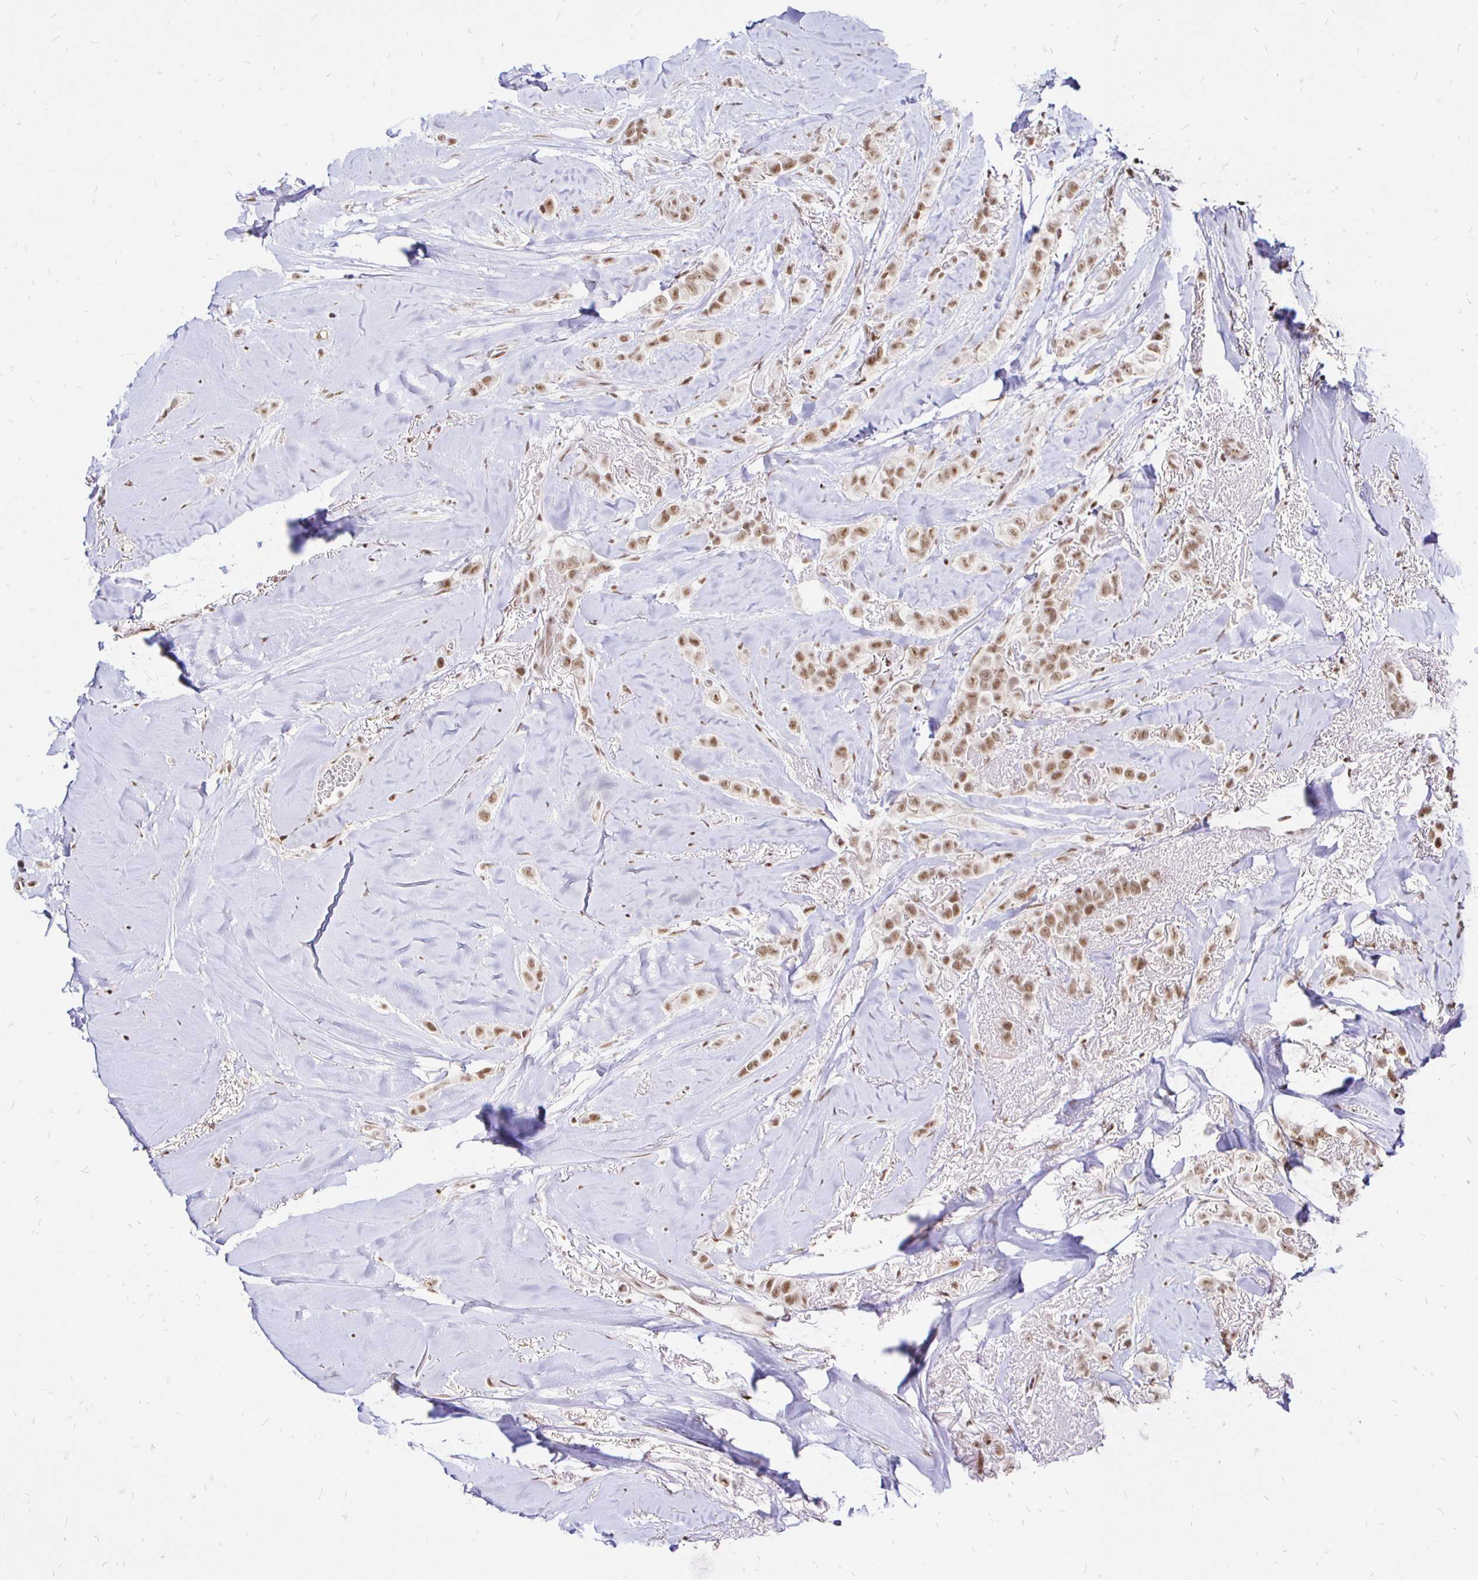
{"staining": {"intensity": "moderate", "quantity": ">75%", "location": "nuclear"}, "tissue": "breast cancer", "cell_type": "Tumor cells", "image_type": "cancer", "snomed": [{"axis": "morphology", "description": "Lobular carcinoma"}, {"axis": "topography", "description": "Breast"}], "caption": "Protein expression by immunohistochemistry reveals moderate nuclear expression in approximately >75% of tumor cells in breast cancer.", "gene": "SIN3A", "patient": {"sex": "female", "age": 66}}